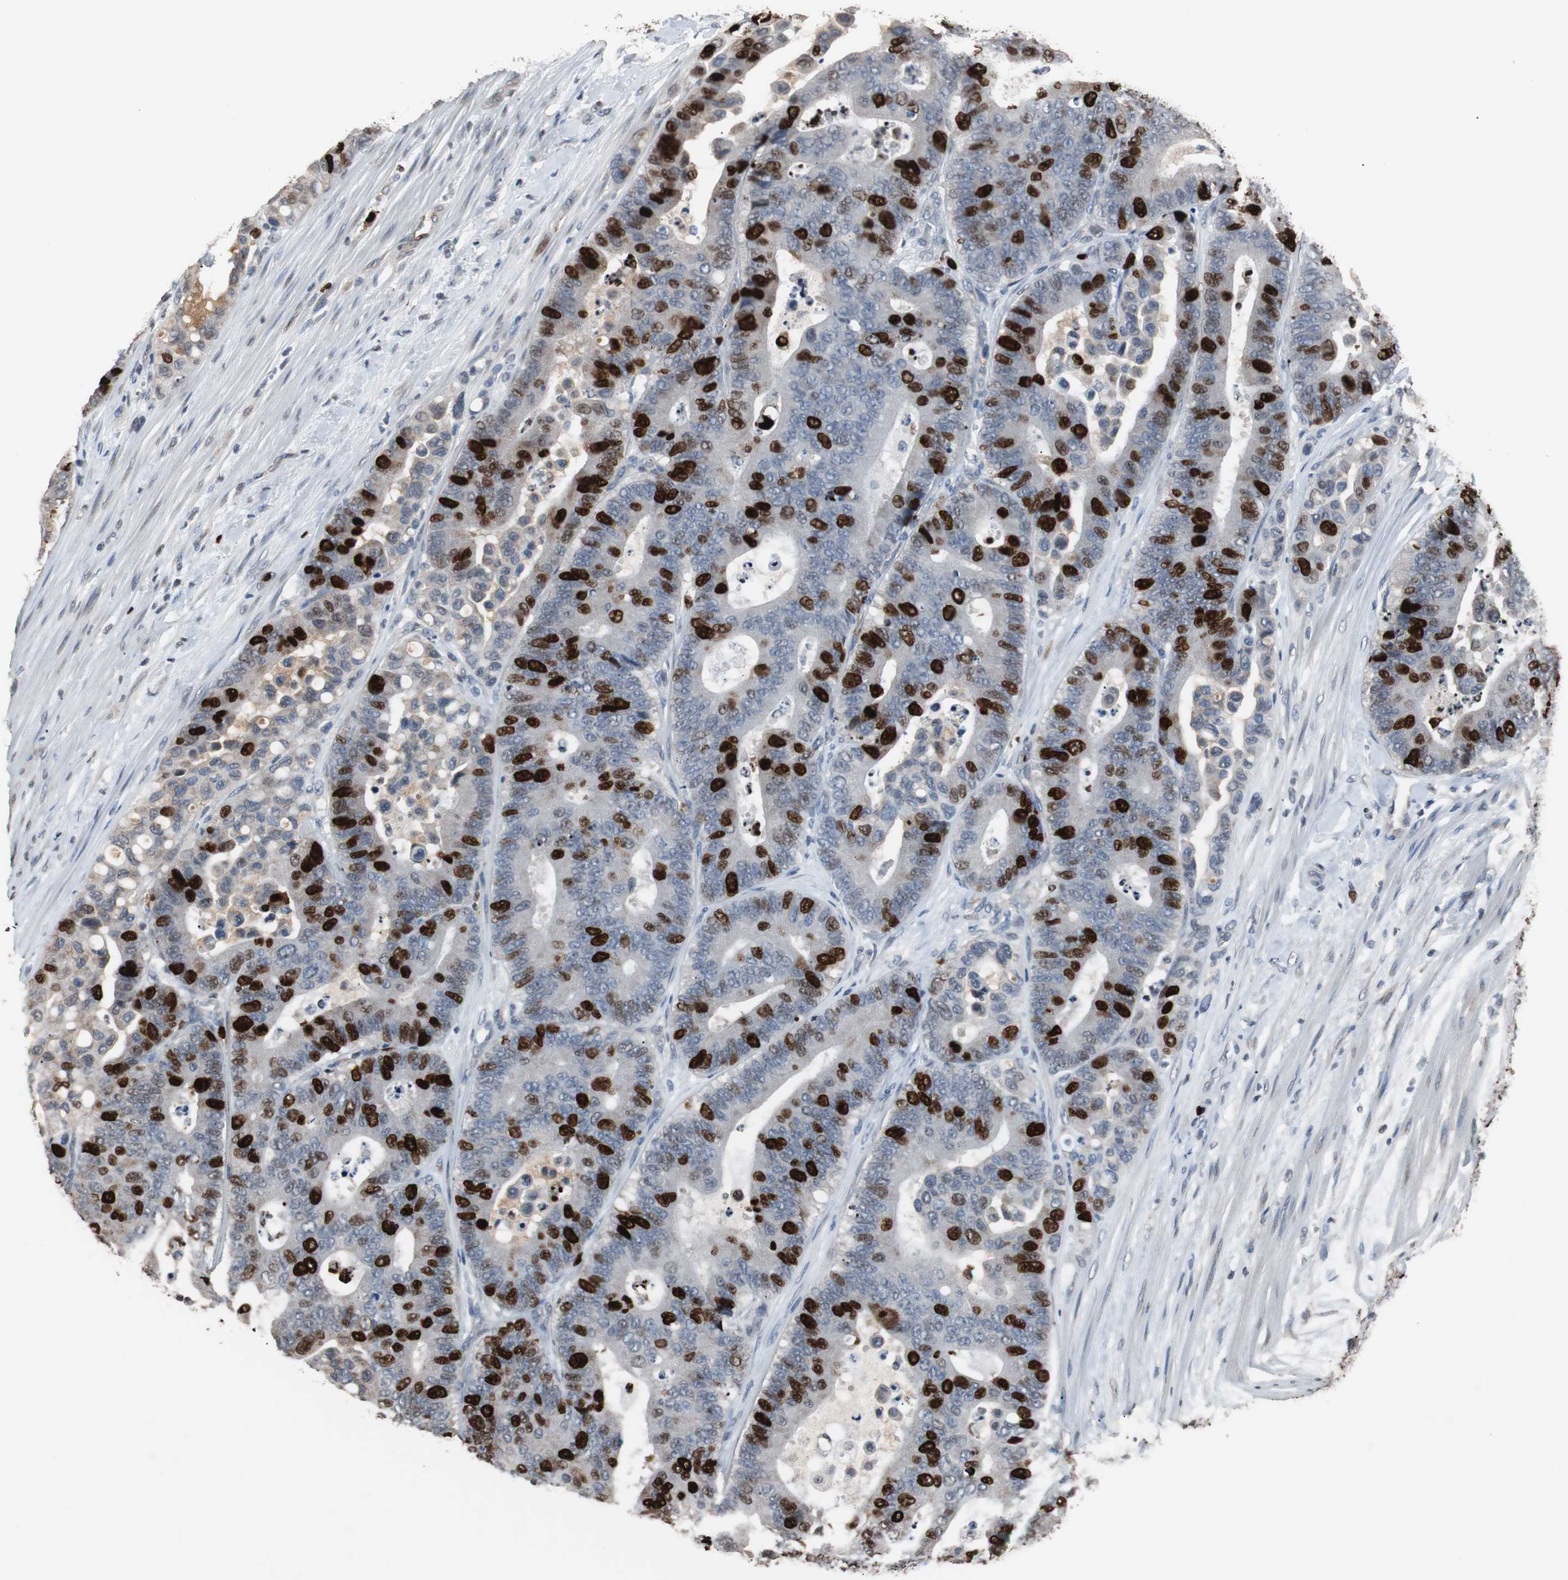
{"staining": {"intensity": "strong", "quantity": "25%-75%", "location": "nuclear"}, "tissue": "colorectal cancer", "cell_type": "Tumor cells", "image_type": "cancer", "snomed": [{"axis": "morphology", "description": "Normal tissue, NOS"}, {"axis": "morphology", "description": "Adenocarcinoma, NOS"}, {"axis": "topography", "description": "Colon"}], "caption": "DAB (3,3'-diaminobenzidine) immunohistochemical staining of human colorectal adenocarcinoma exhibits strong nuclear protein positivity in approximately 25%-75% of tumor cells.", "gene": "TOP2A", "patient": {"sex": "male", "age": 82}}